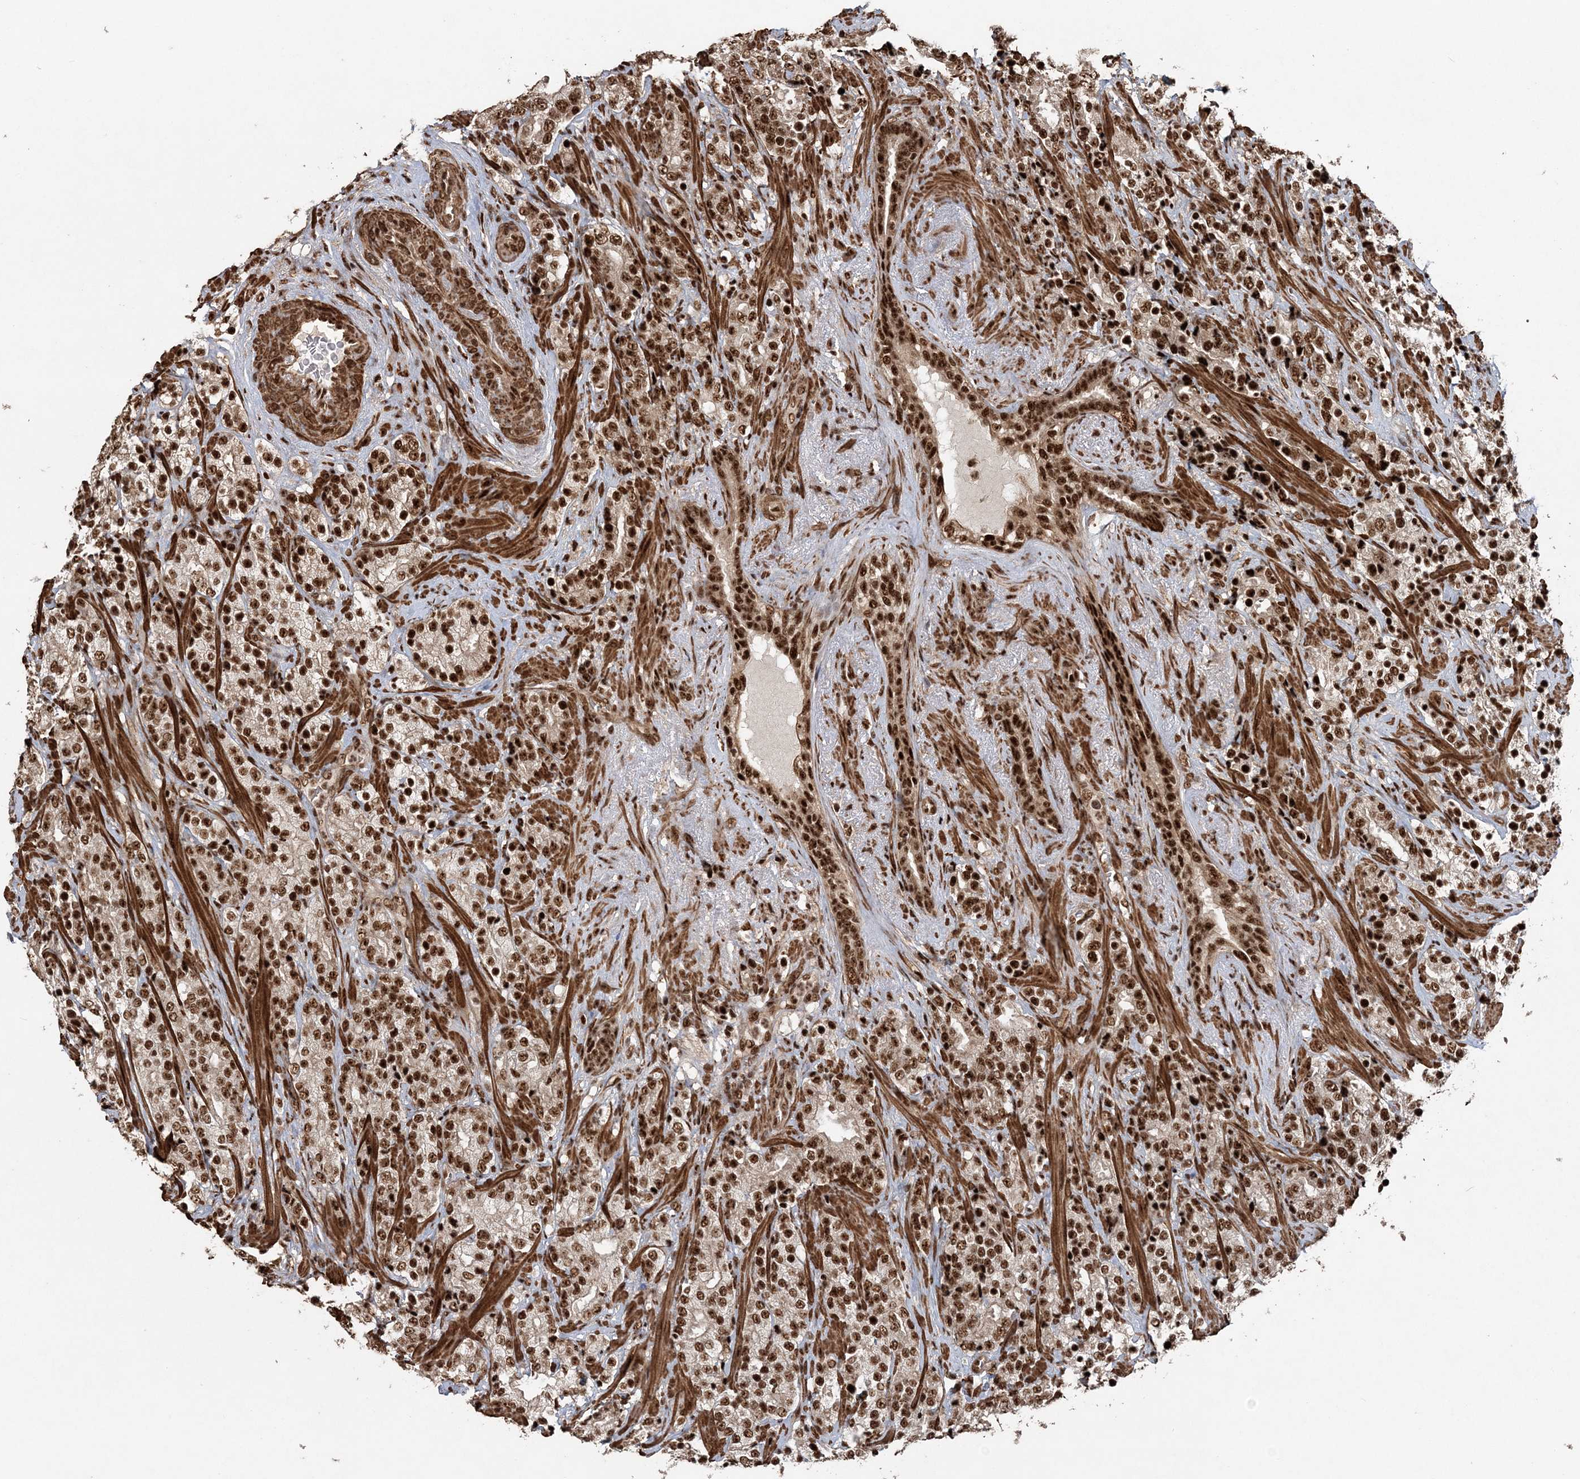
{"staining": {"intensity": "strong", "quantity": ">75%", "location": "nuclear"}, "tissue": "prostate cancer", "cell_type": "Tumor cells", "image_type": "cancer", "snomed": [{"axis": "morphology", "description": "Adenocarcinoma, High grade"}, {"axis": "topography", "description": "Prostate"}], "caption": "Immunohistochemistry image of neoplastic tissue: prostate cancer stained using immunohistochemistry shows high levels of strong protein expression localized specifically in the nuclear of tumor cells, appearing as a nuclear brown color.", "gene": "EXOSC8", "patient": {"sex": "male", "age": 71}}